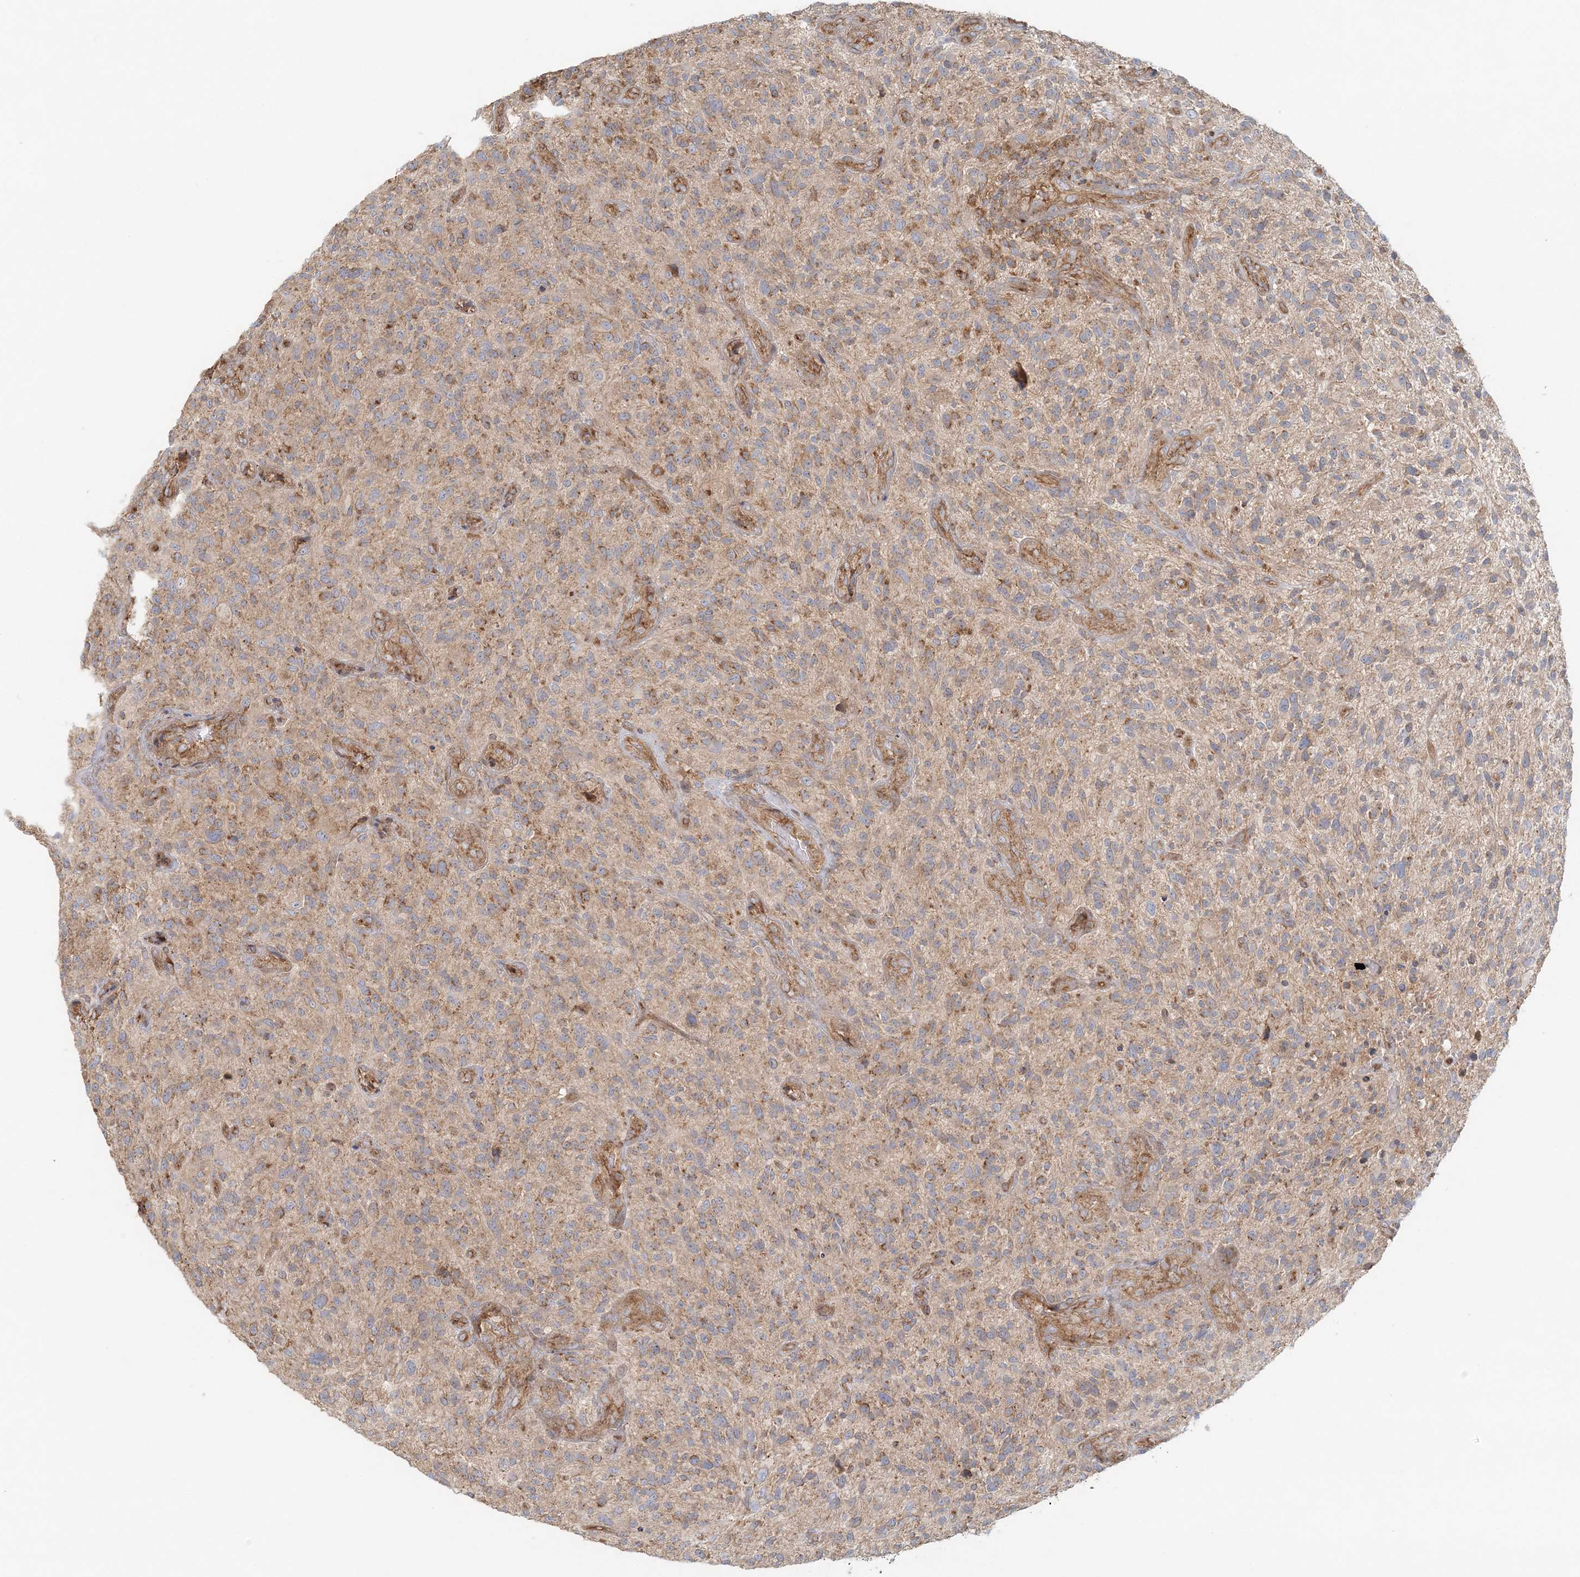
{"staining": {"intensity": "moderate", "quantity": ">75%", "location": "cytoplasmic/membranous"}, "tissue": "glioma", "cell_type": "Tumor cells", "image_type": "cancer", "snomed": [{"axis": "morphology", "description": "Glioma, malignant, High grade"}, {"axis": "topography", "description": "Brain"}], "caption": "Malignant high-grade glioma was stained to show a protein in brown. There is medium levels of moderate cytoplasmic/membranous positivity in about >75% of tumor cells. The staining was performed using DAB, with brown indicating positive protein expression. Nuclei are stained blue with hematoxylin.", "gene": "KIAA0232", "patient": {"sex": "male", "age": 47}}